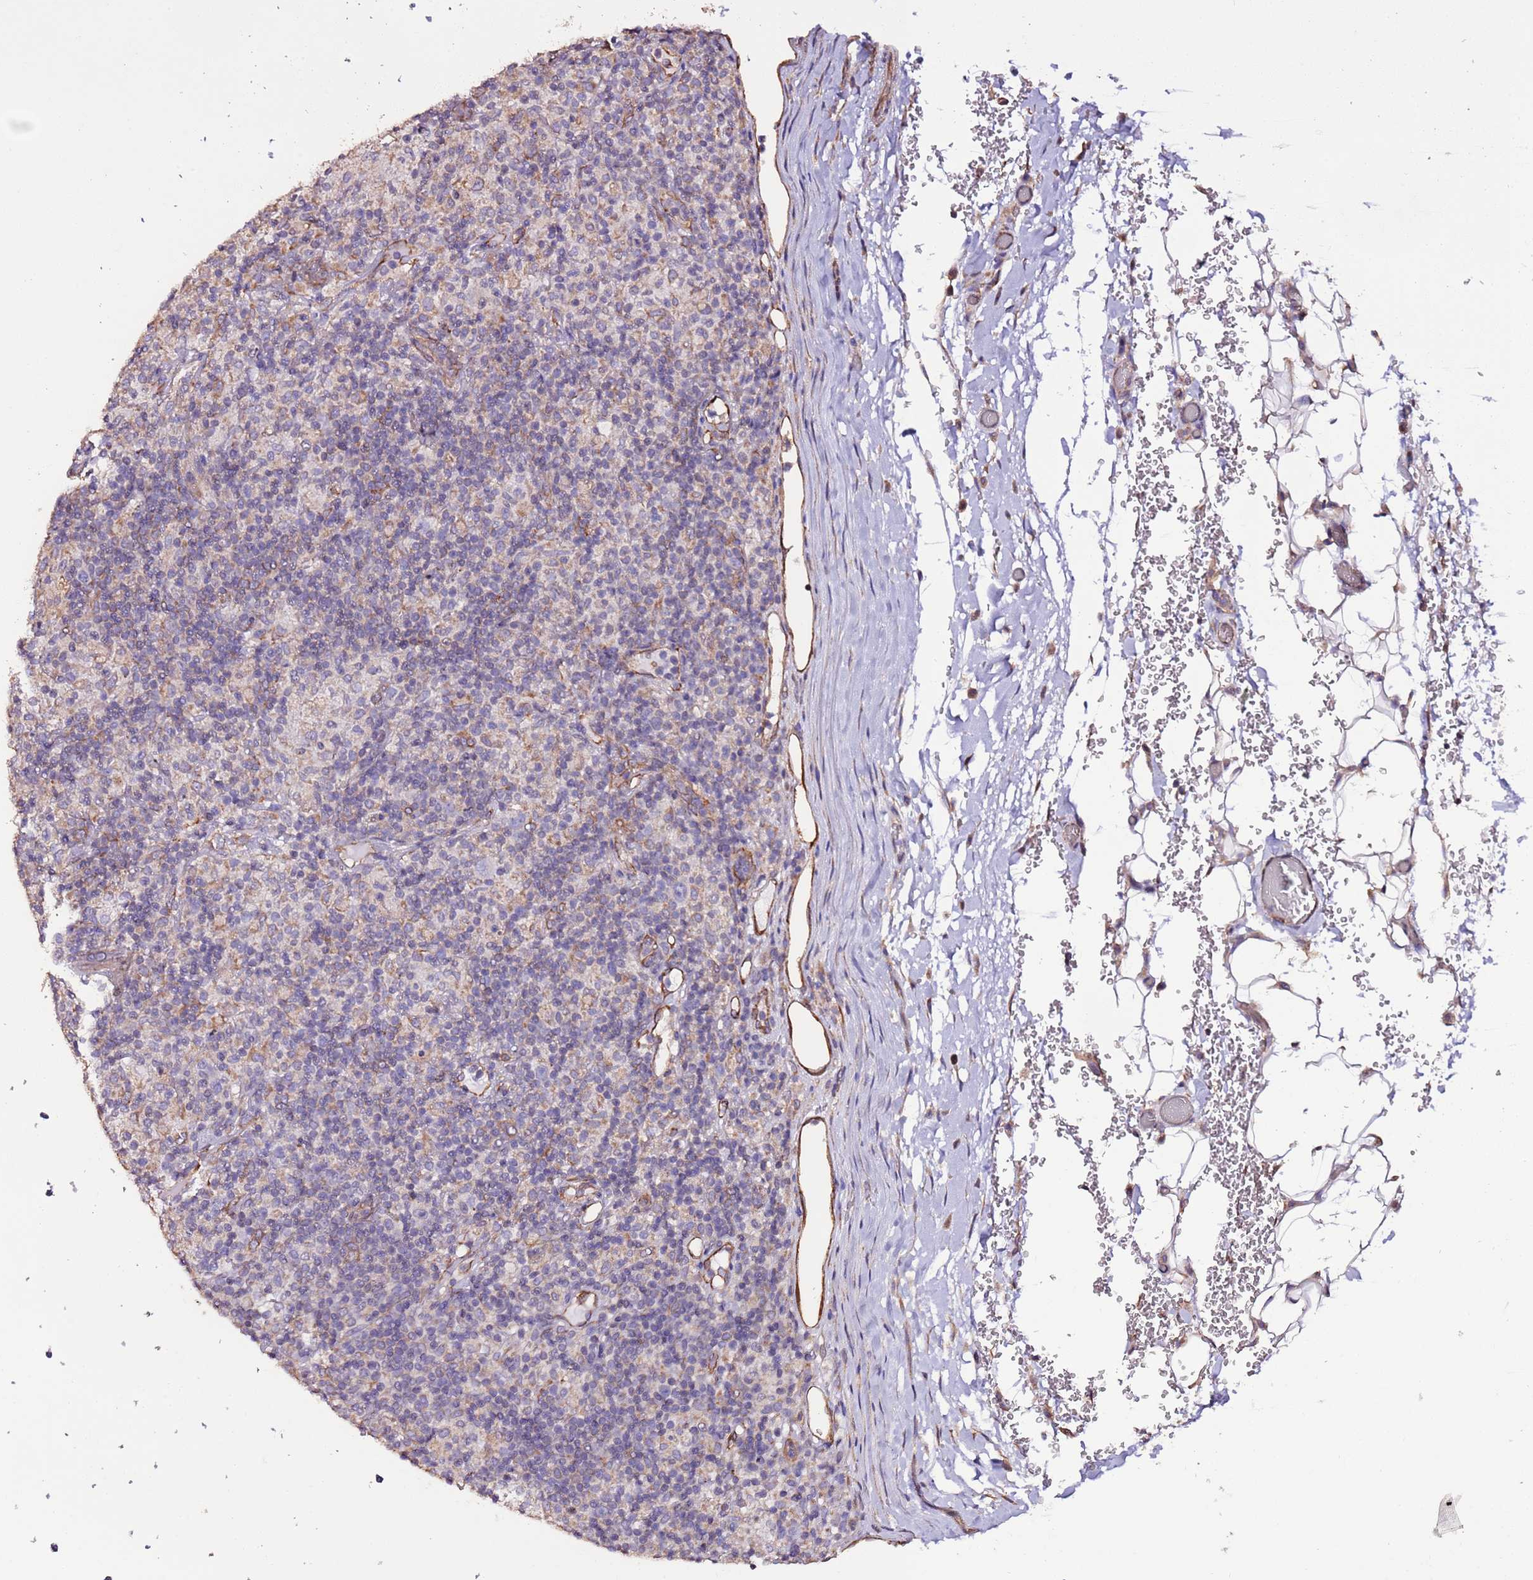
{"staining": {"intensity": "negative", "quantity": "none", "location": "none"}, "tissue": "lymphoma", "cell_type": "Tumor cells", "image_type": "cancer", "snomed": [{"axis": "morphology", "description": "Hodgkin's disease, NOS"}, {"axis": "topography", "description": "Lymph node"}], "caption": "Hodgkin's disease stained for a protein using immunohistochemistry shows no expression tumor cells.", "gene": "SLC41A3", "patient": {"sex": "male", "age": 70}}